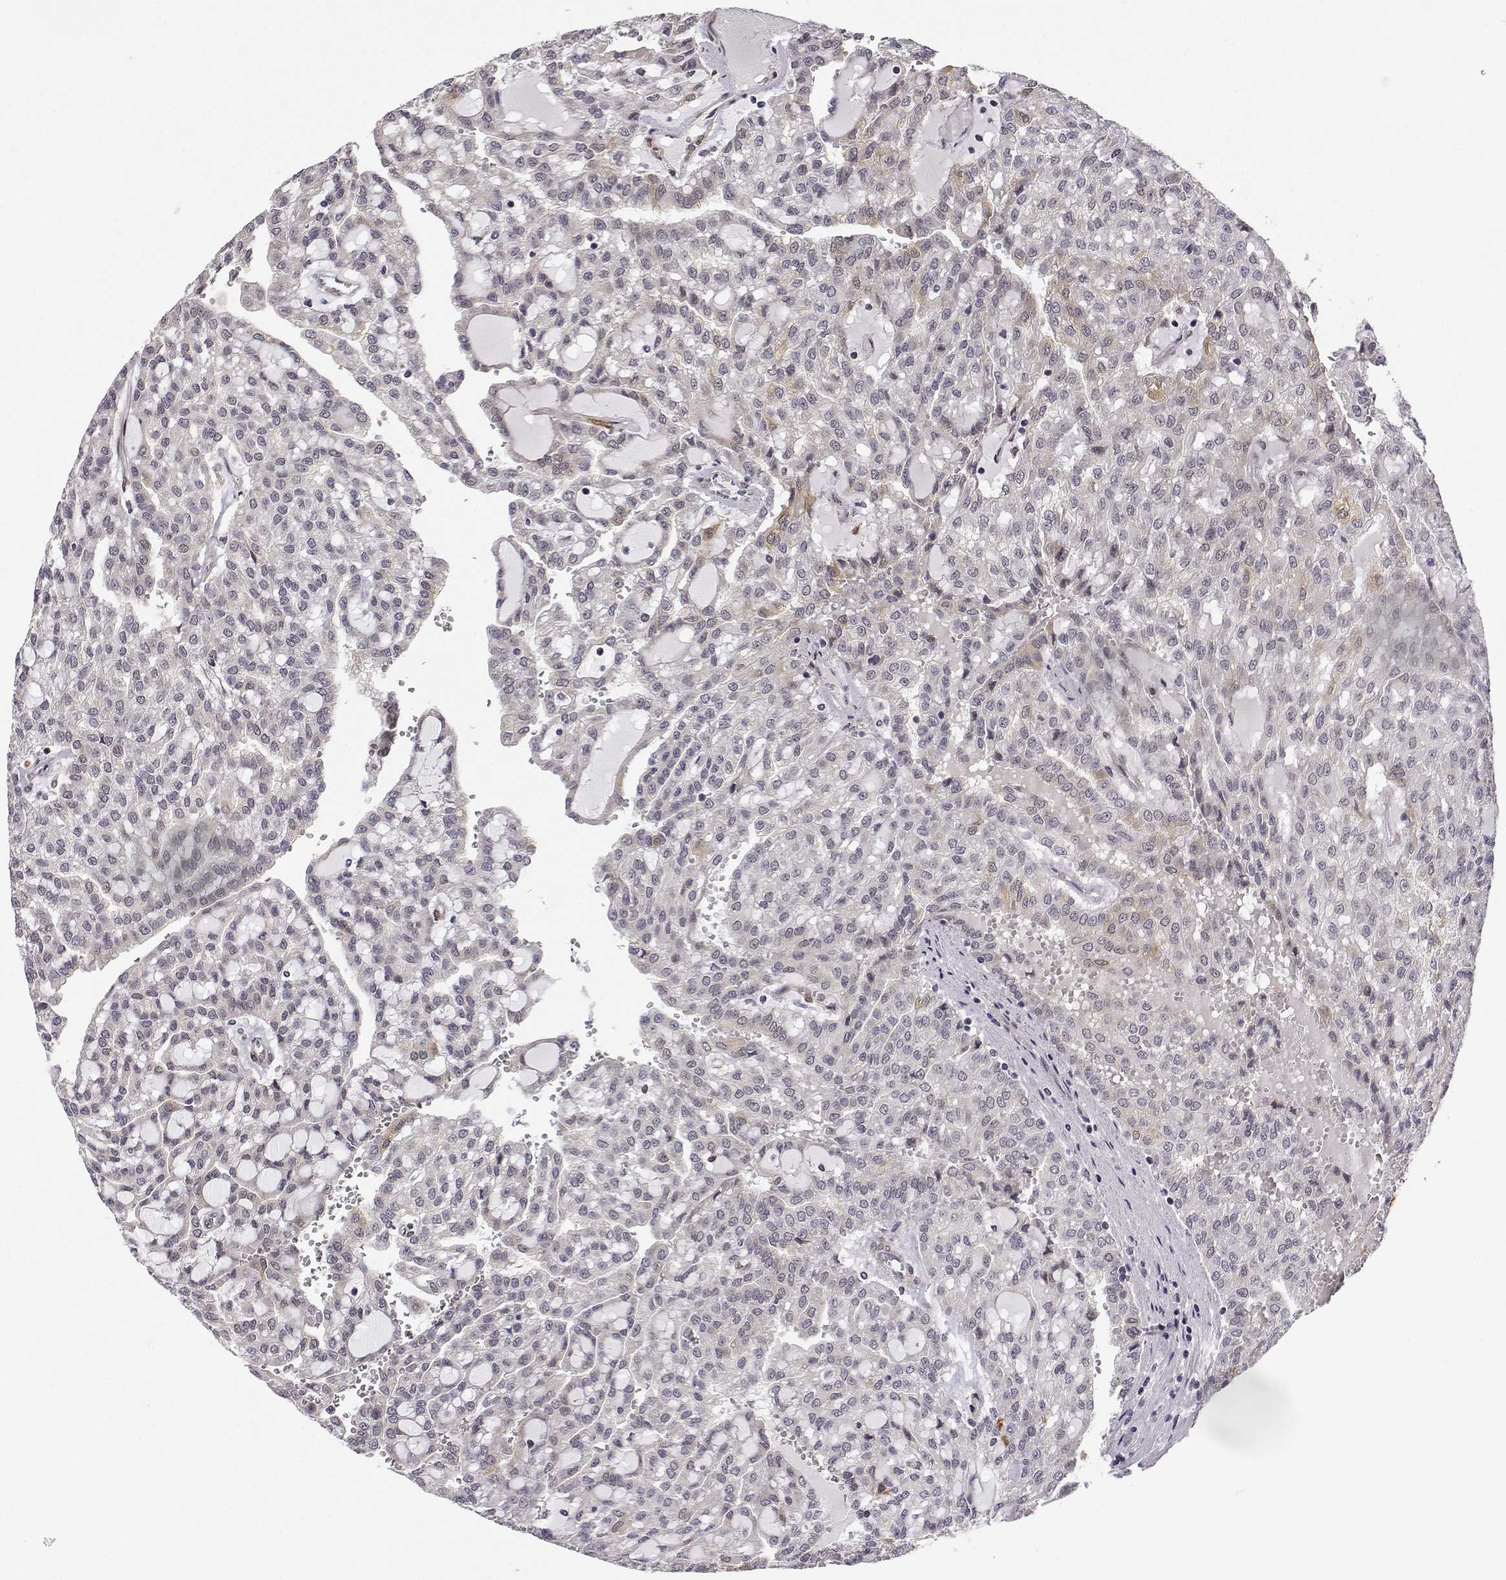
{"staining": {"intensity": "negative", "quantity": "none", "location": "none"}, "tissue": "renal cancer", "cell_type": "Tumor cells", "image_type": "cancer", "snomed": [{"axis": "morphology", "description": "Adenocarcinoma, NOS"}, {"axis": "topography", "description": "Kidney"}], "caption": "The micrograph exhibits no significant staining in tumor cells of adenocarcinoma (renal).", "gene": "PHGDH", "patient": {"sex": "male", "age": 63}}